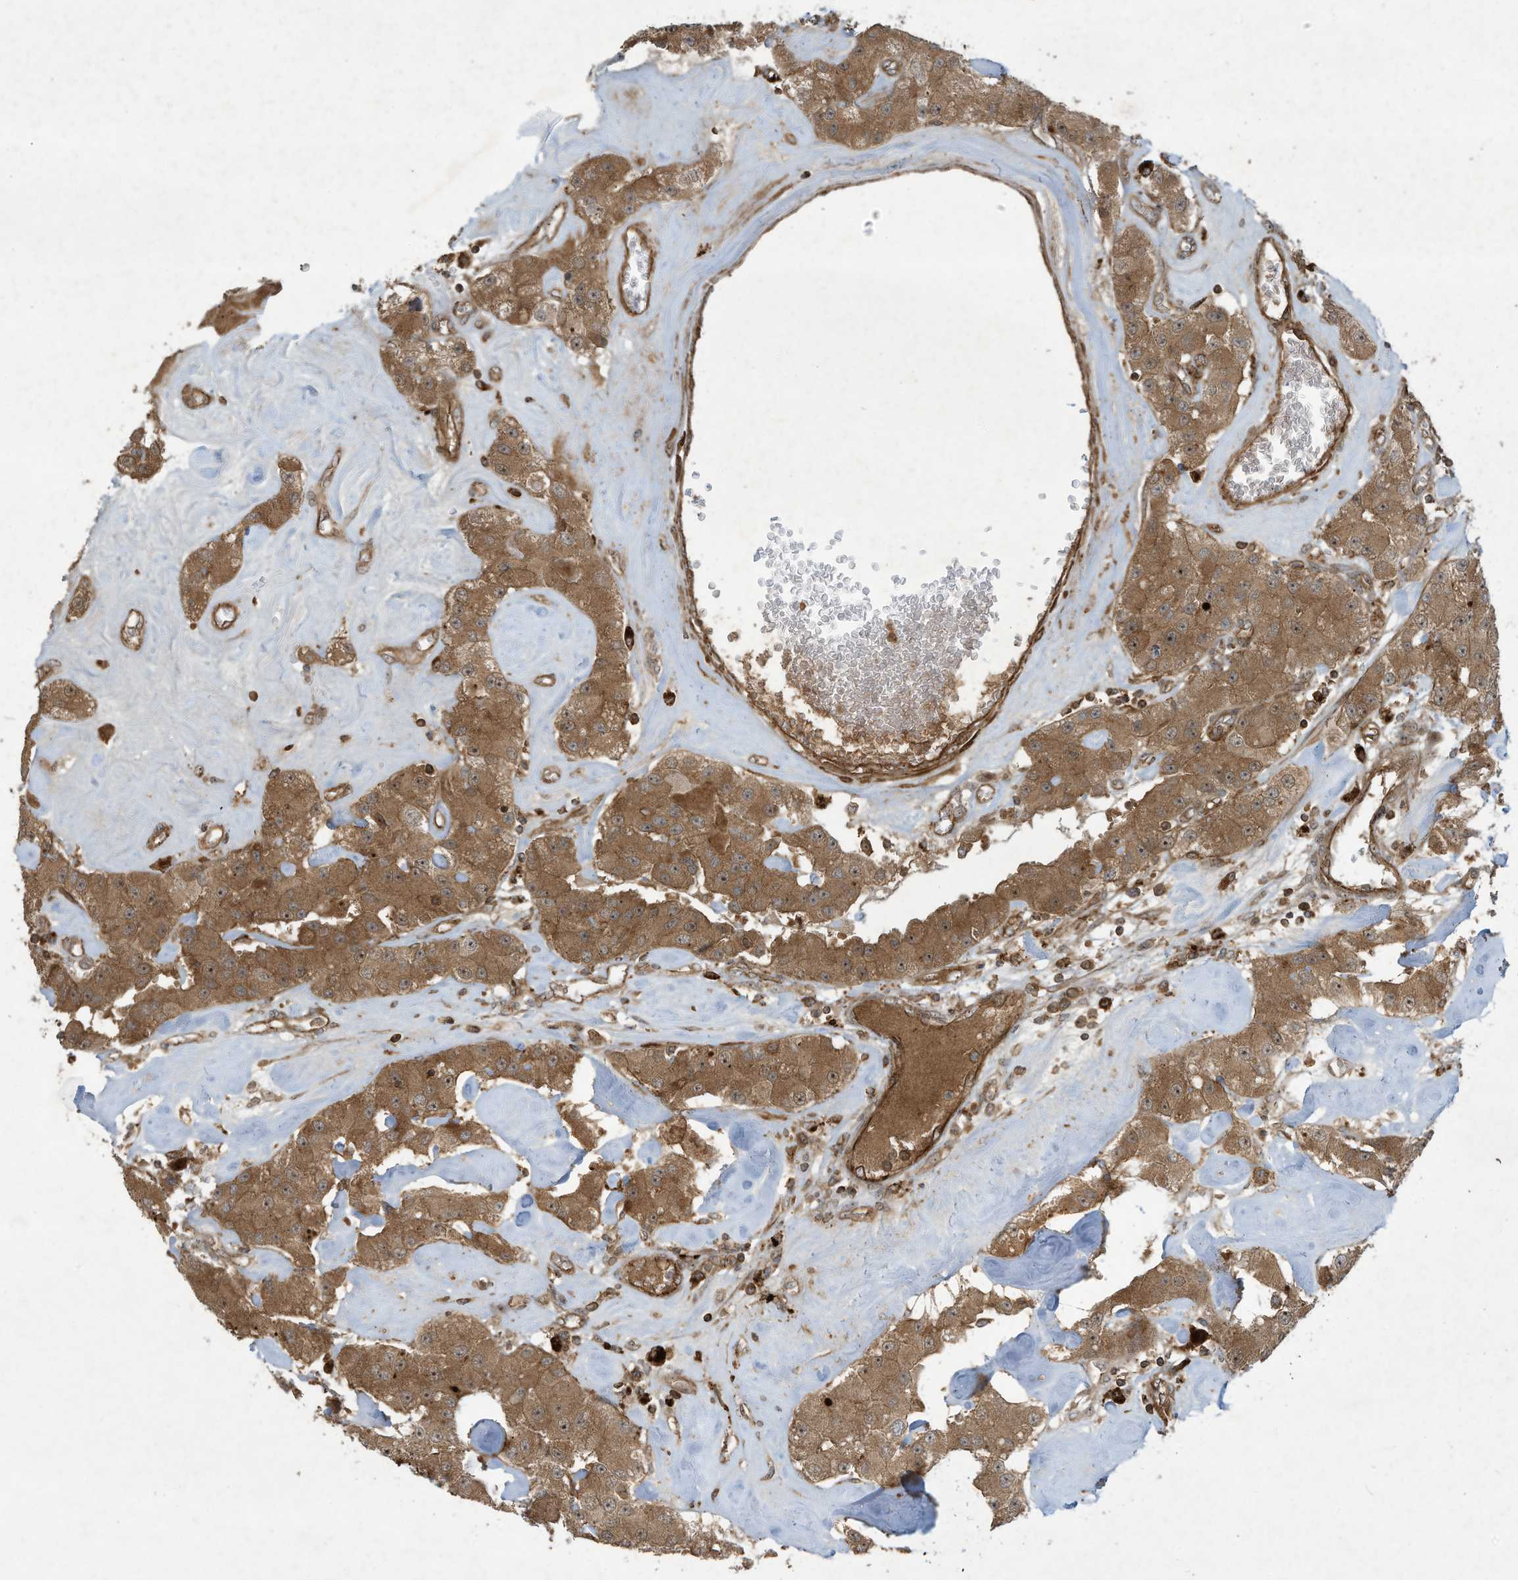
{"staining": {"intensity": "moderate", "quantity": ">75%", "location": "cytoplasmic/membranous"}, "tissue": "carcinoid", "cell_type": "Tumor cells", "image_type": "cancer", "snomed": [{"axis": "morphology", "description": "Carcinoid, malignant, NOS"}, {"axis": "topography", "description": "Pancreas"}], "caption": "Malignant carcinoid was stained to show a protein in brown. There is medium levels of moderate cytoplasmic/membranous staining in about >75% of tumor cells.", "gene": "DDIT4", "patient": {"sex": "male", "age": 41}}